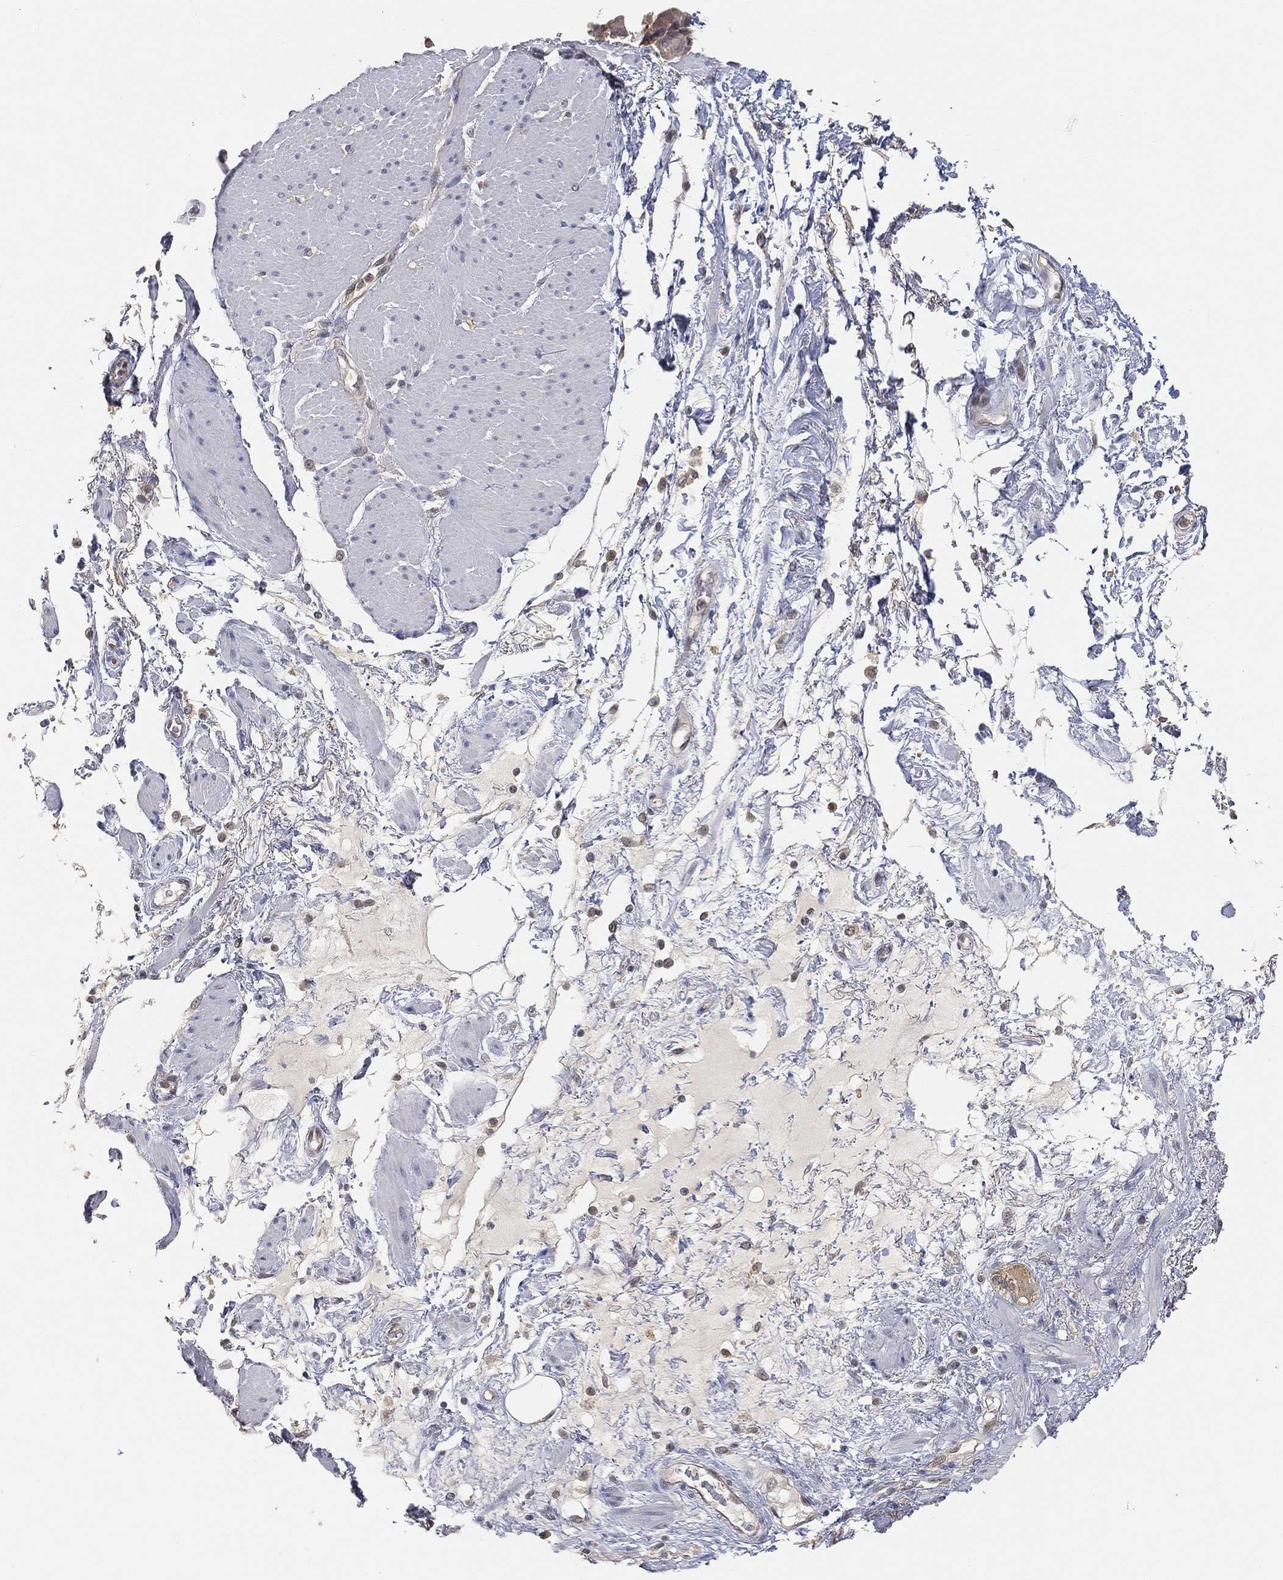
{"staining": {"intensity": "negative", "quantity": "none", "location": "none"}, "tissue": "smooth muscle", "cell_type": "Smooth muscle cells", "image_type": "normal", "snomed": [{"axis": "morphology", "description": "Normal tissue, NOS"}, {"axis": "topography", "description": "Smooth muscle"}, {"axis": "topography", "description": "Anal"}], "caption": "Histopathology image shows no significant protein staining in smooth muscle cells of unremarkable smooth muscle. (Brightfield microscopy of DAB (3,3'-diaminobenzidine) immunohistochemistry at high magnification).", "gene": "MAPK1", "patient": {"sex": "male", "age": 83}}